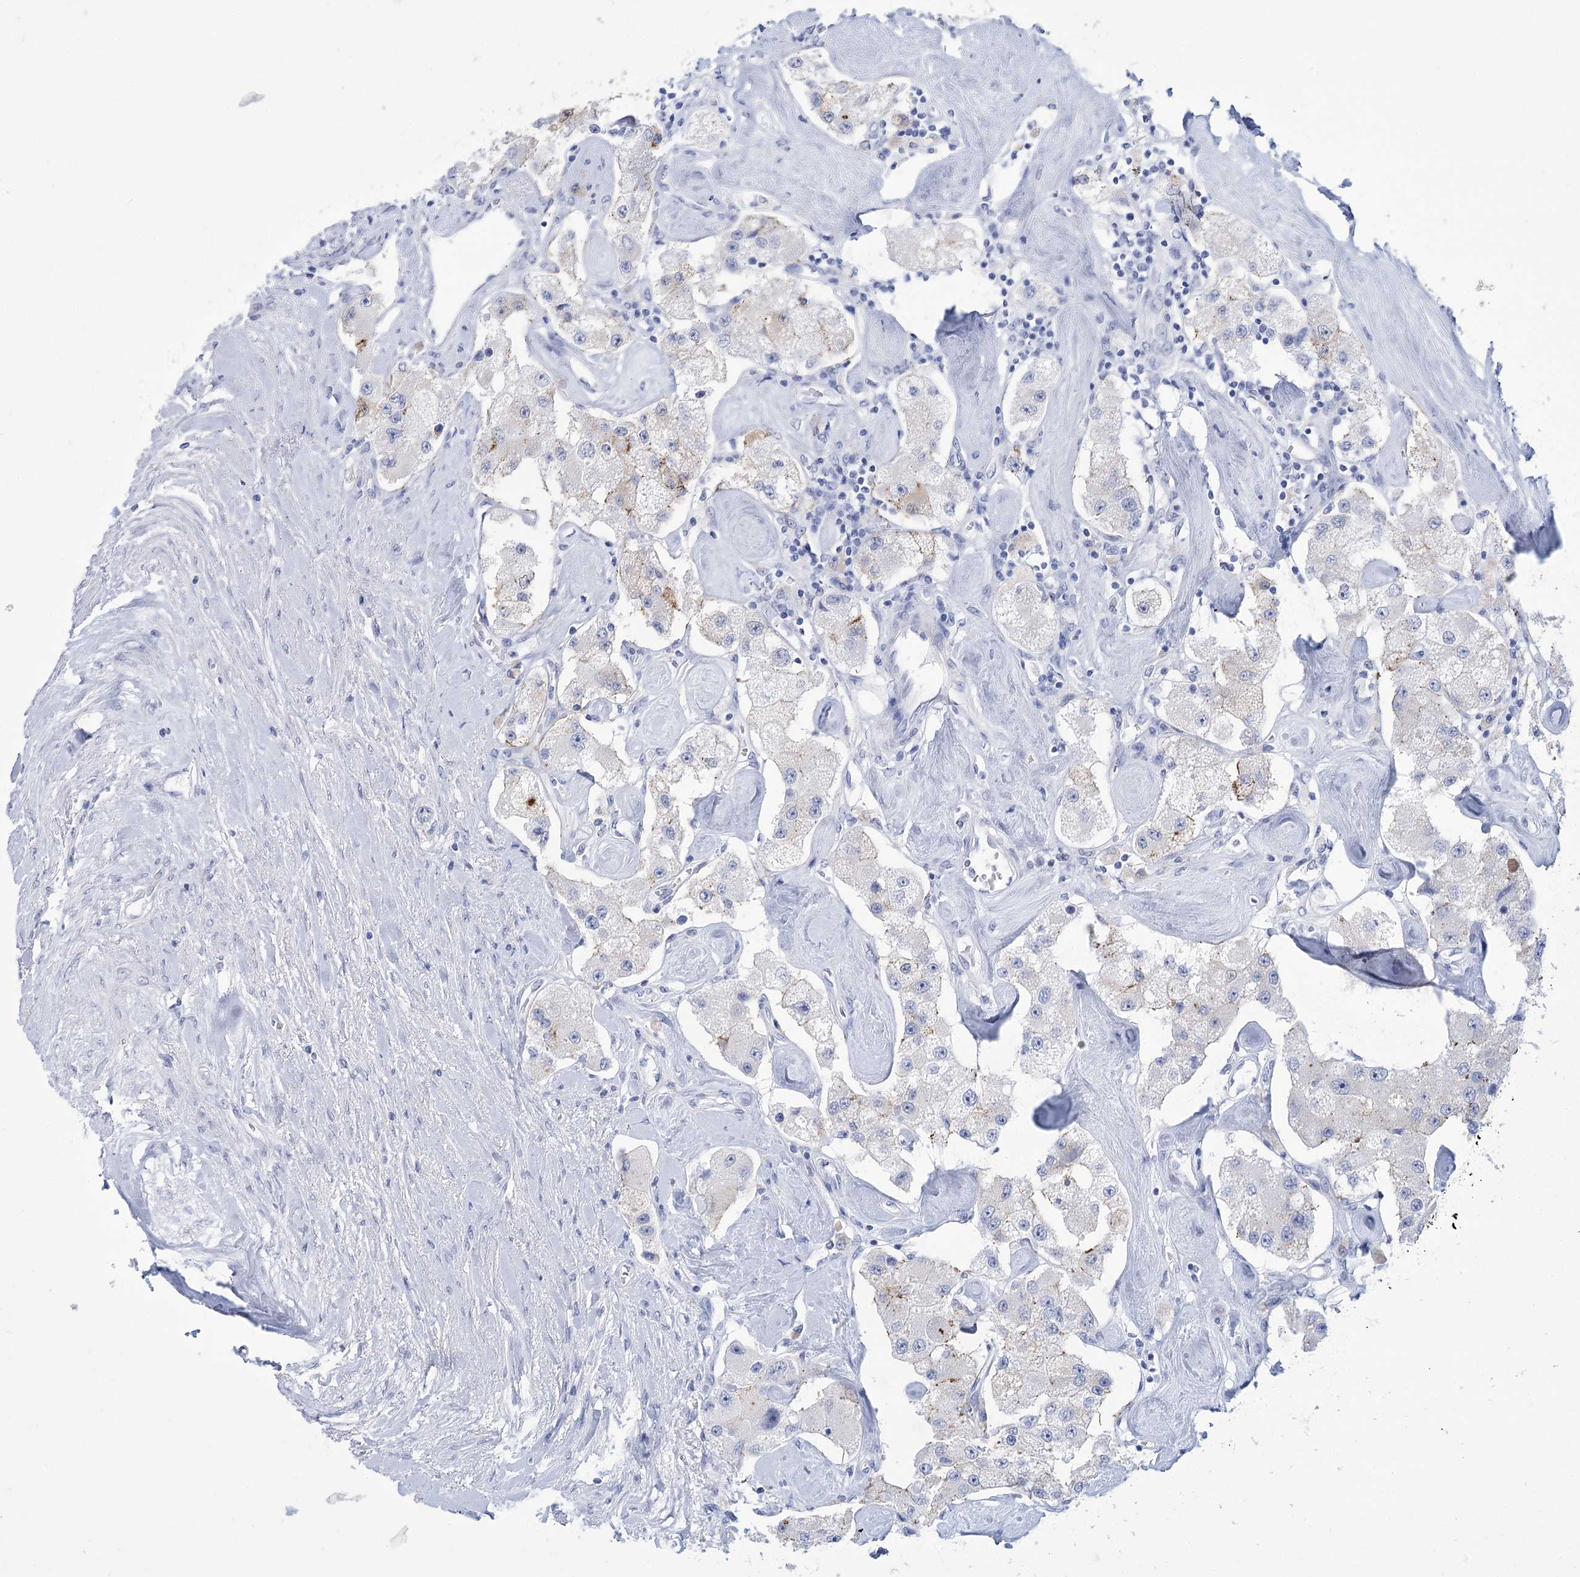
{"staining": {"intensity": "negative", "quantity": "none", "location": "none"}, "tissue": "carcinoid", "cell_type": "Tumor cells", "image_type": "cancer", "snomed": [{"axis": "morphology", "description": "Carcinoid, malignant, NOS"}, {"axis": "topography", "description": "Pancreas"}], "caption": "Protein analysis of carcinoid exhibits no significant expression in tumor cells.", "gene": "PBLD", "patient": {"sex": "male", "age": 41}}